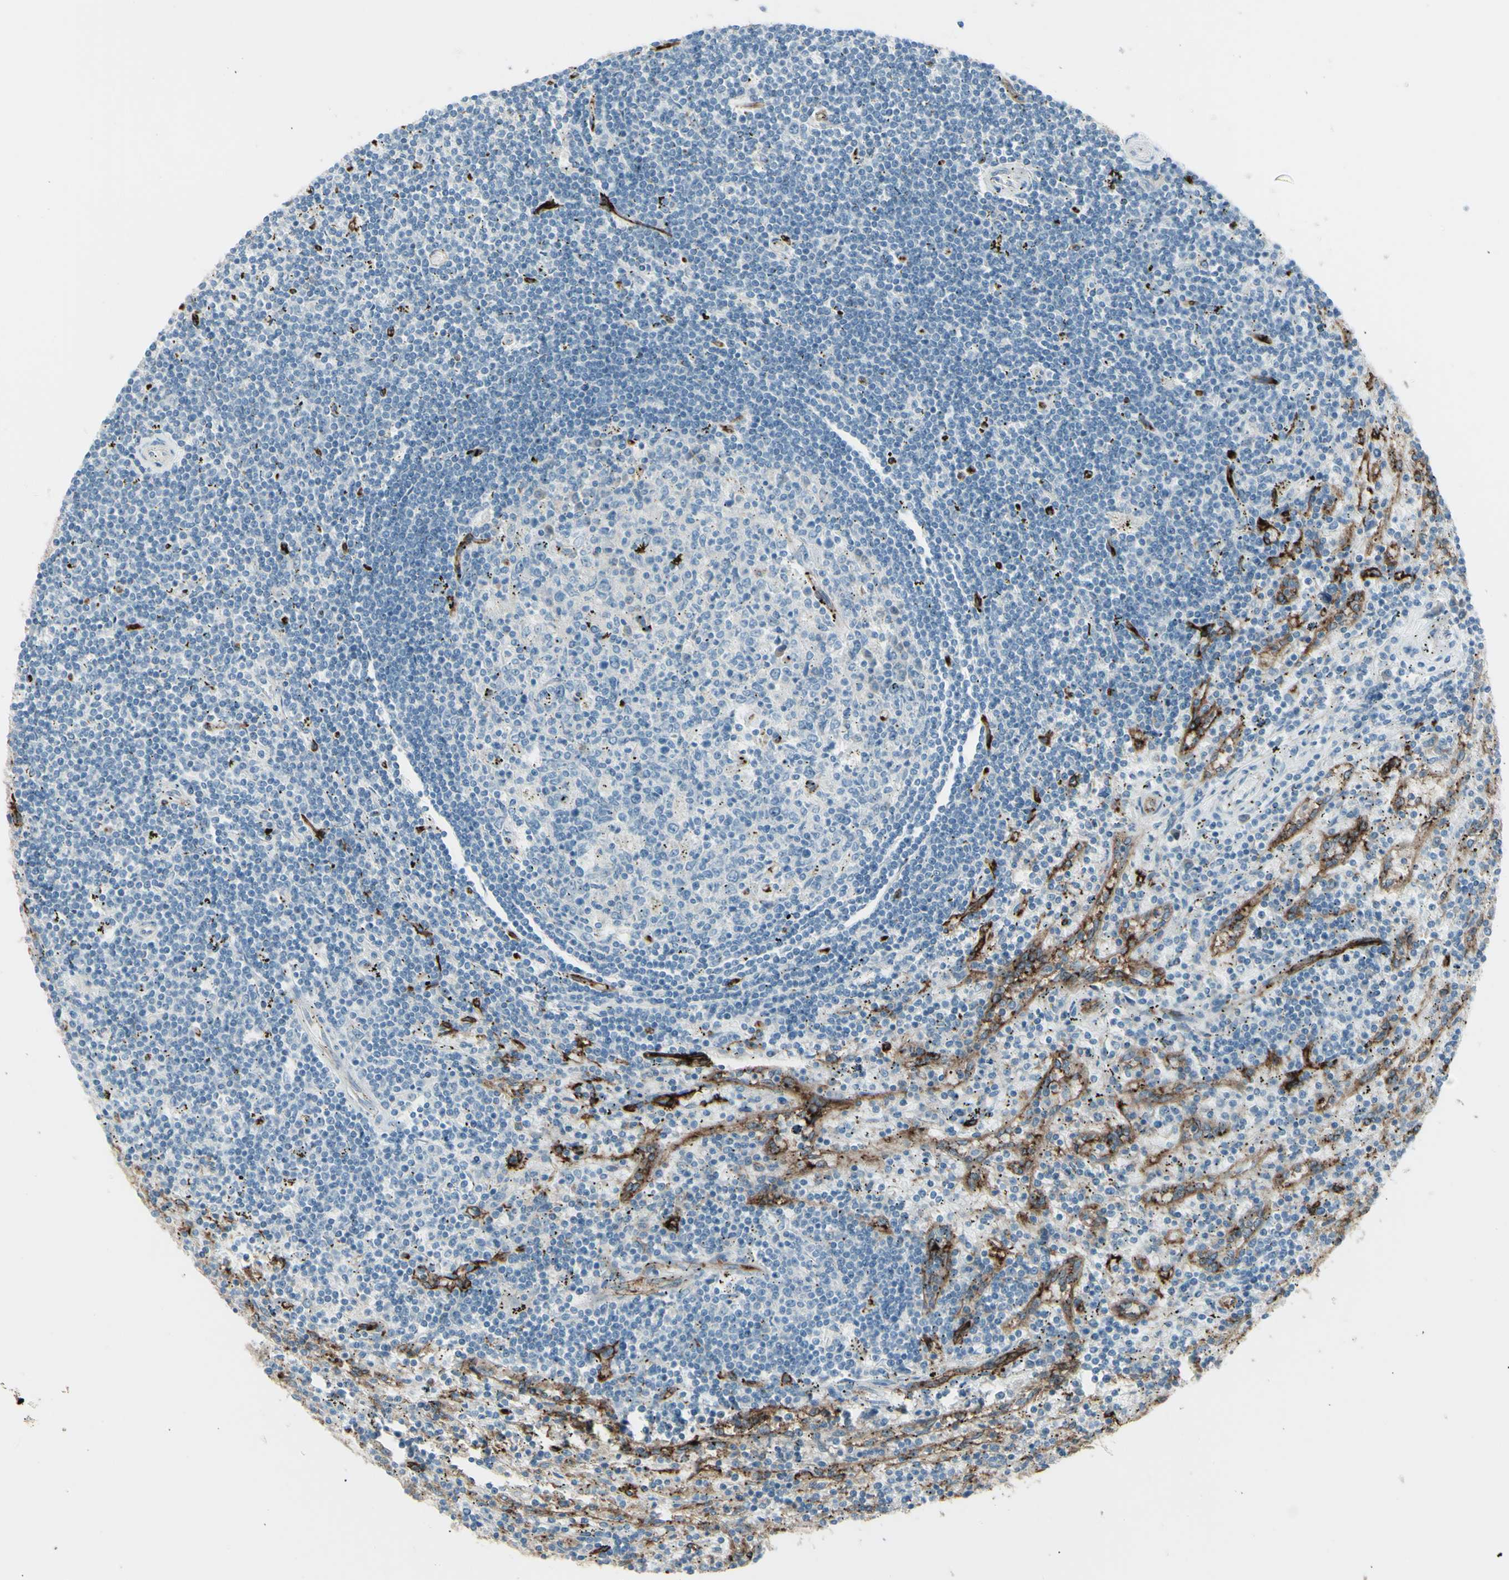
{"staining": {"intensity": "negative", "quantity": "none", "location": "none"}, "tissue": "lymphoma", "cell_type": "Tumor cells", "image_type": "cancer", "snomed": [{"axis": "morphology", "description": "Malignant lymphoma, non-Hodgkin's type, Low grade"}, {"axis": "topography", "description": "Spleen"}], "caption": "Micrograph shows no significant protein expression in tumor cells of lymphoma.", "gene": "GPR34", "patient": {"sex": "male", "age": 76}}